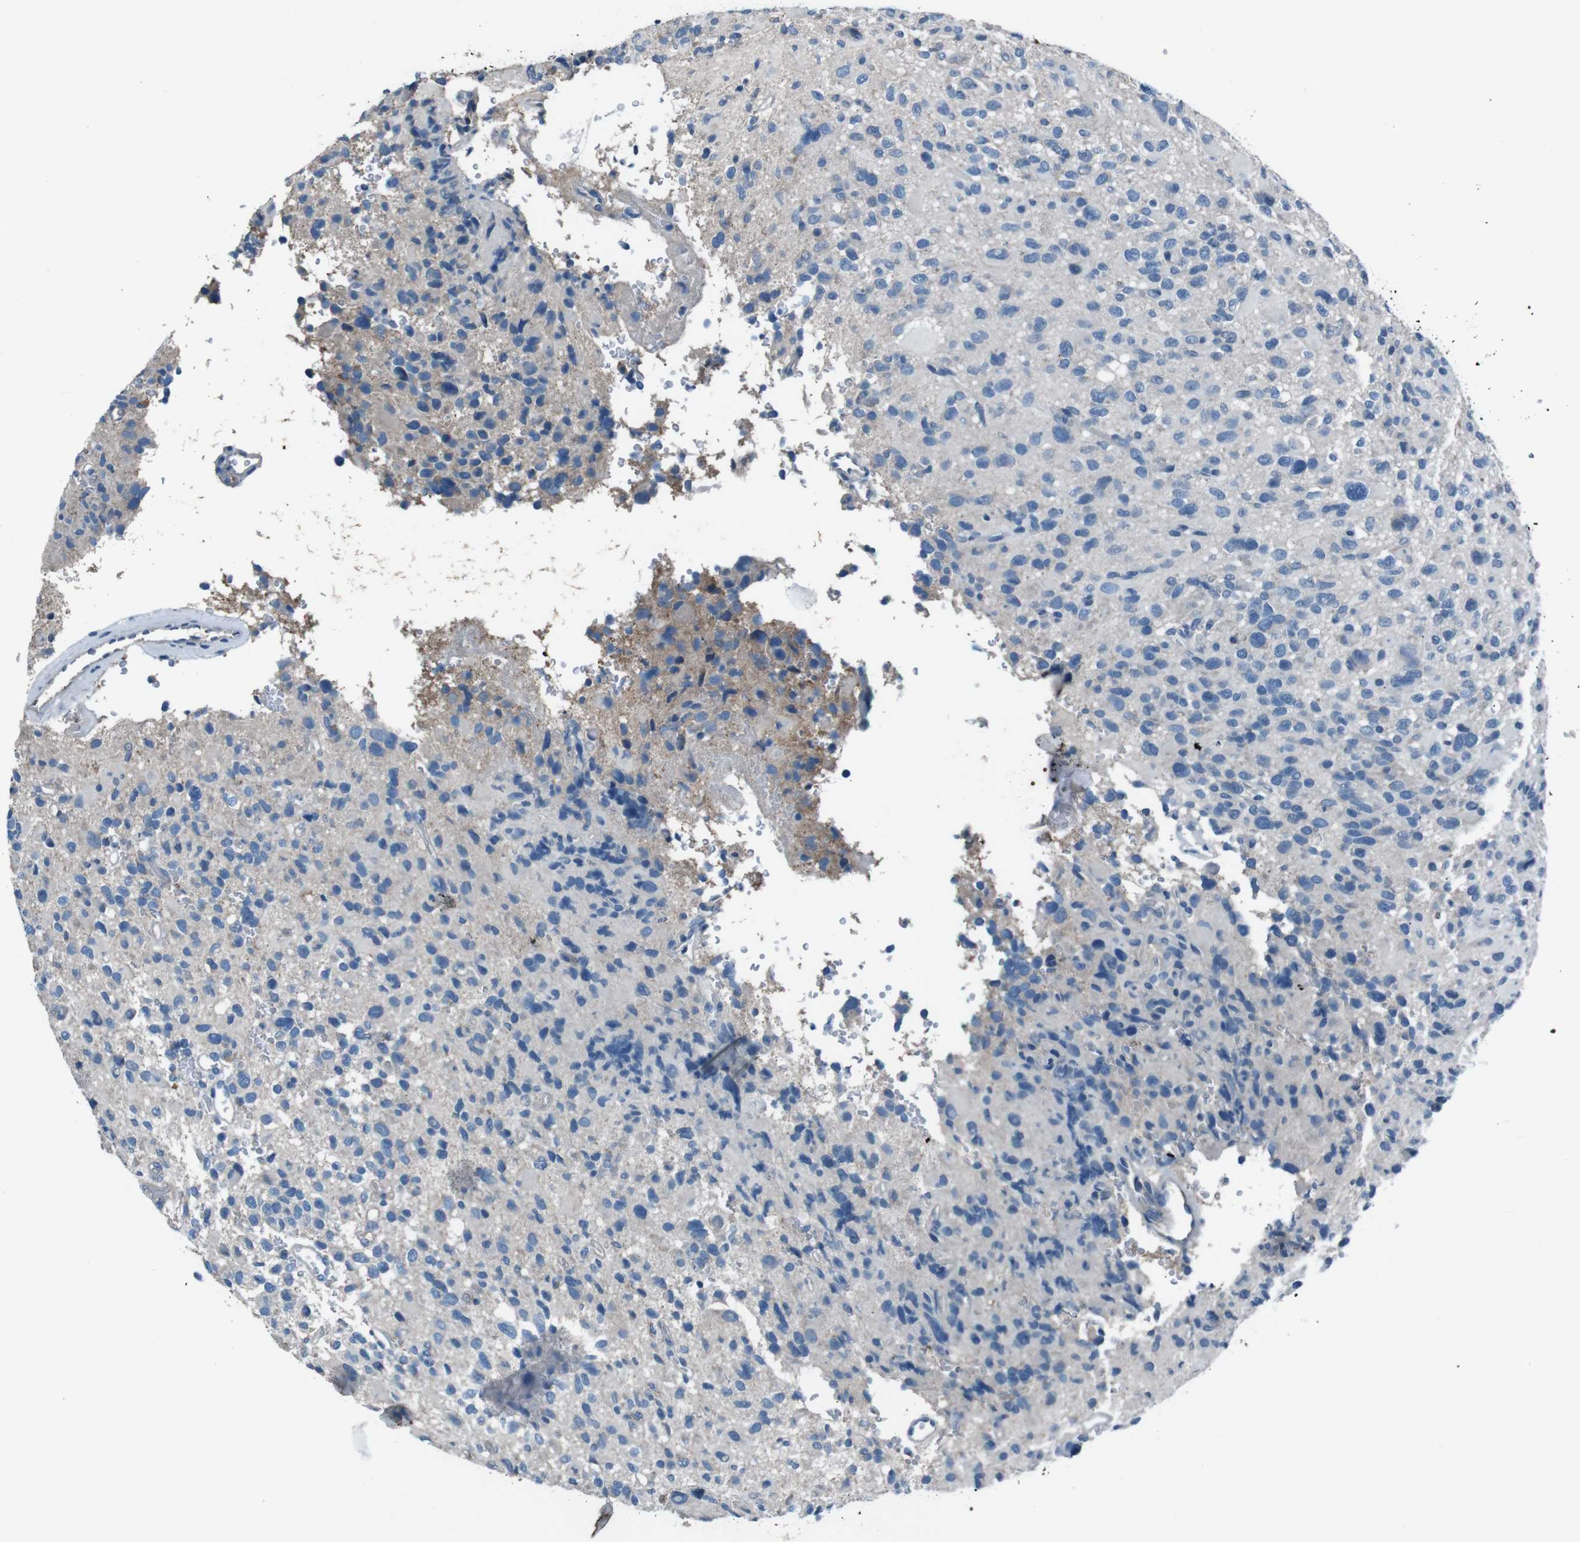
{"staining": {"intensity": "negative", "quantity": "none", "location": "none"}, "tissue": "glioma", "cell_type": "Tumor cells", "image_type": "cancer", "snomed": [{"axis": "morphology", "description": "Glioma, malignant, High grade"}, {"axis": "topography", "description": "Brain"}], "caption": "This is a micrograph of immunohistochemistry staining of malignant glioma (high-grade), which shows no positivity in tumor cells.", "gene": "LEP", "patient": {"sex": "male", "age": 48}}